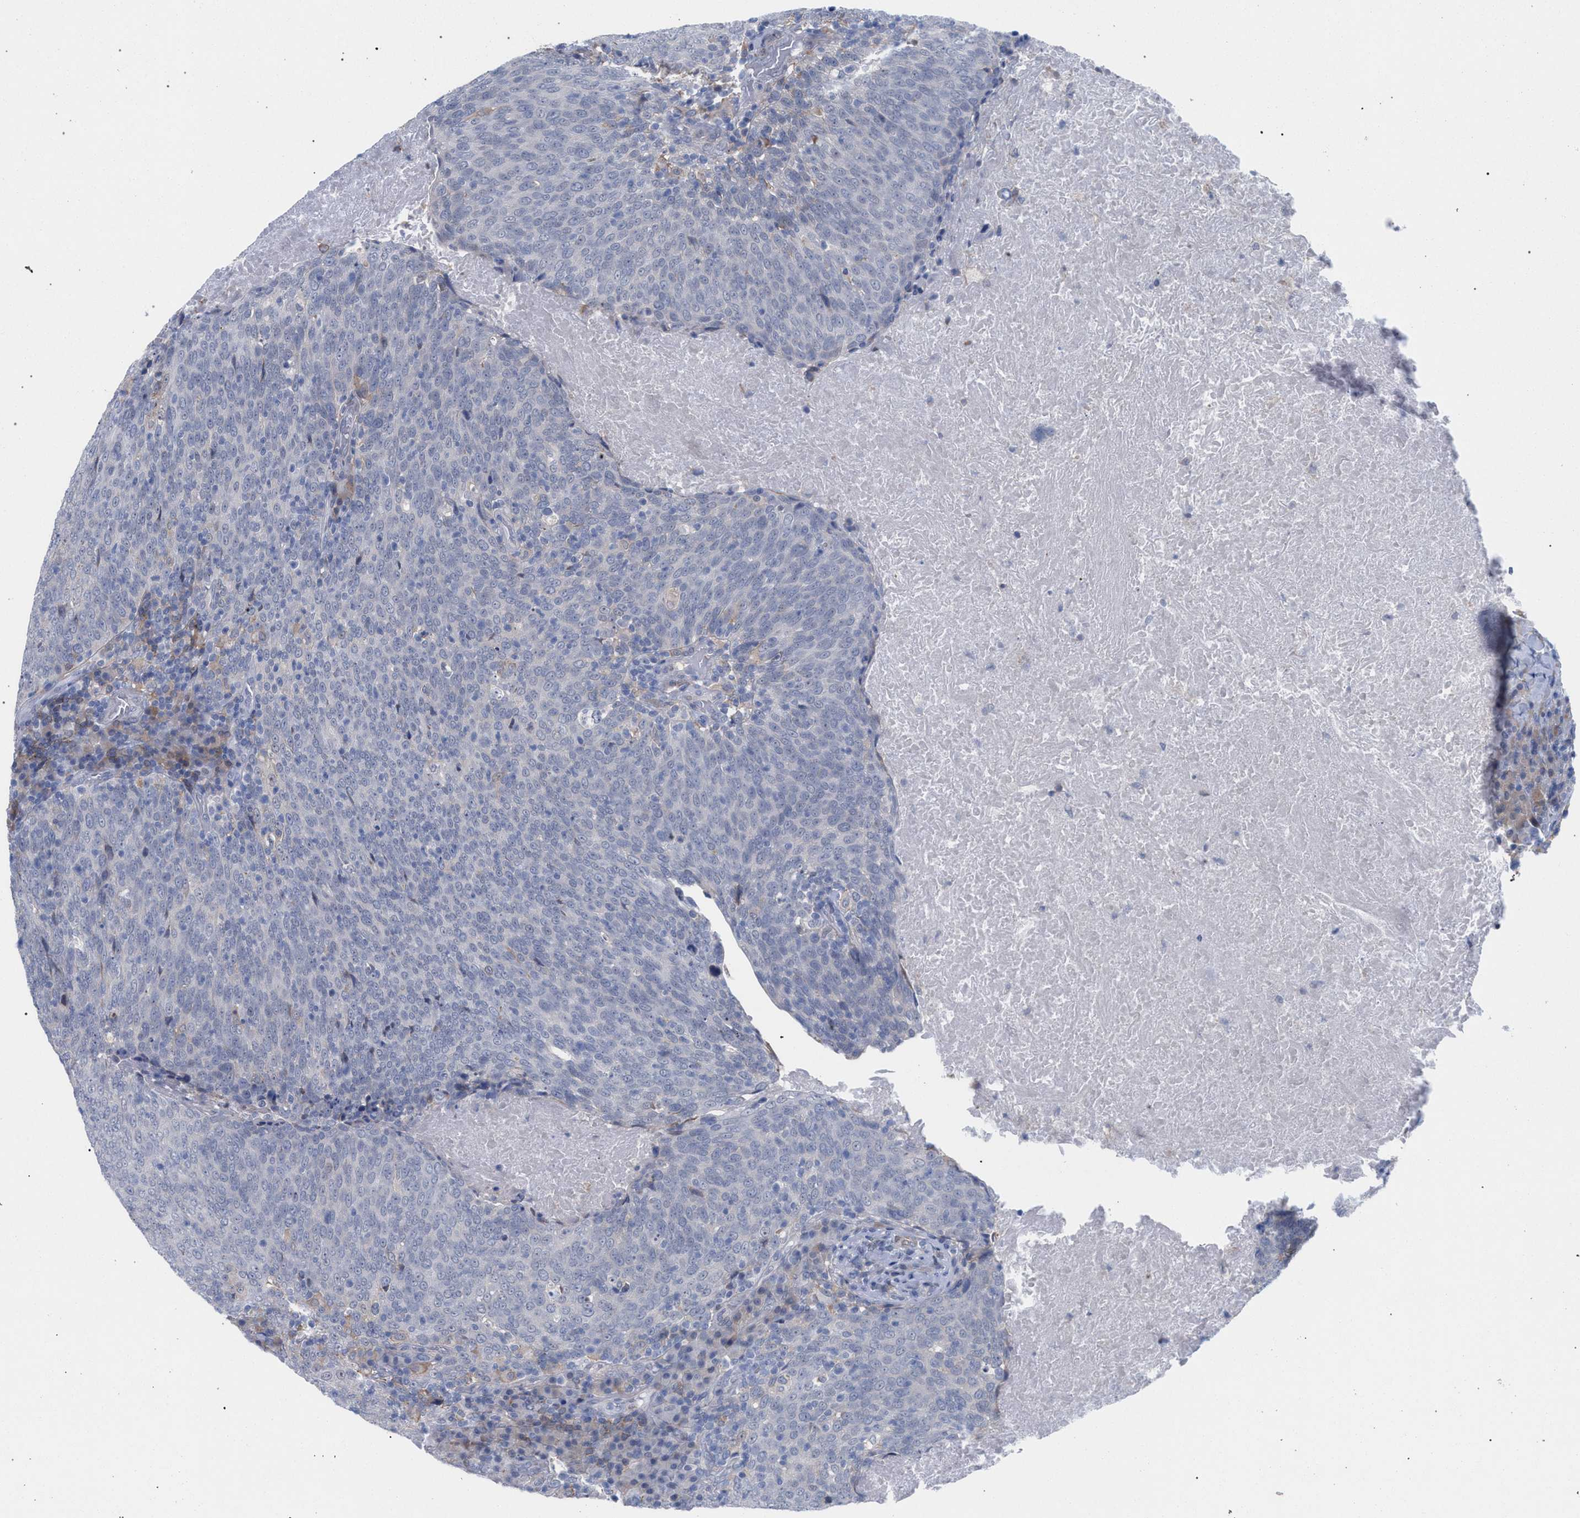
{"staining": {"intensity": "weak", "quantity": "<25%", "location": "cytoplasmic/membranous"}, "tissue": "head and neck cancer", "cell_type": "Tumor cells", "image_type": "cancer", "snomed": [{"axis": "morphology", "description": "Squamous cell carcinoma, NOS"}, {"axis": "morphology", "description": "Squamous cell carcinoma, metastatic, NOS"}, {"axis": "topography", "description": "Lymph node"}, {"axis": "topography", "description": "Head-Neck"}], "caption": "Immunohistochemical staining of head and neck cancer (squamous cell carcinoma) reveals no significant positivity in tumor cells.", "gene": "FHOD3", "patient": {"sex": "male", "age": 62}}